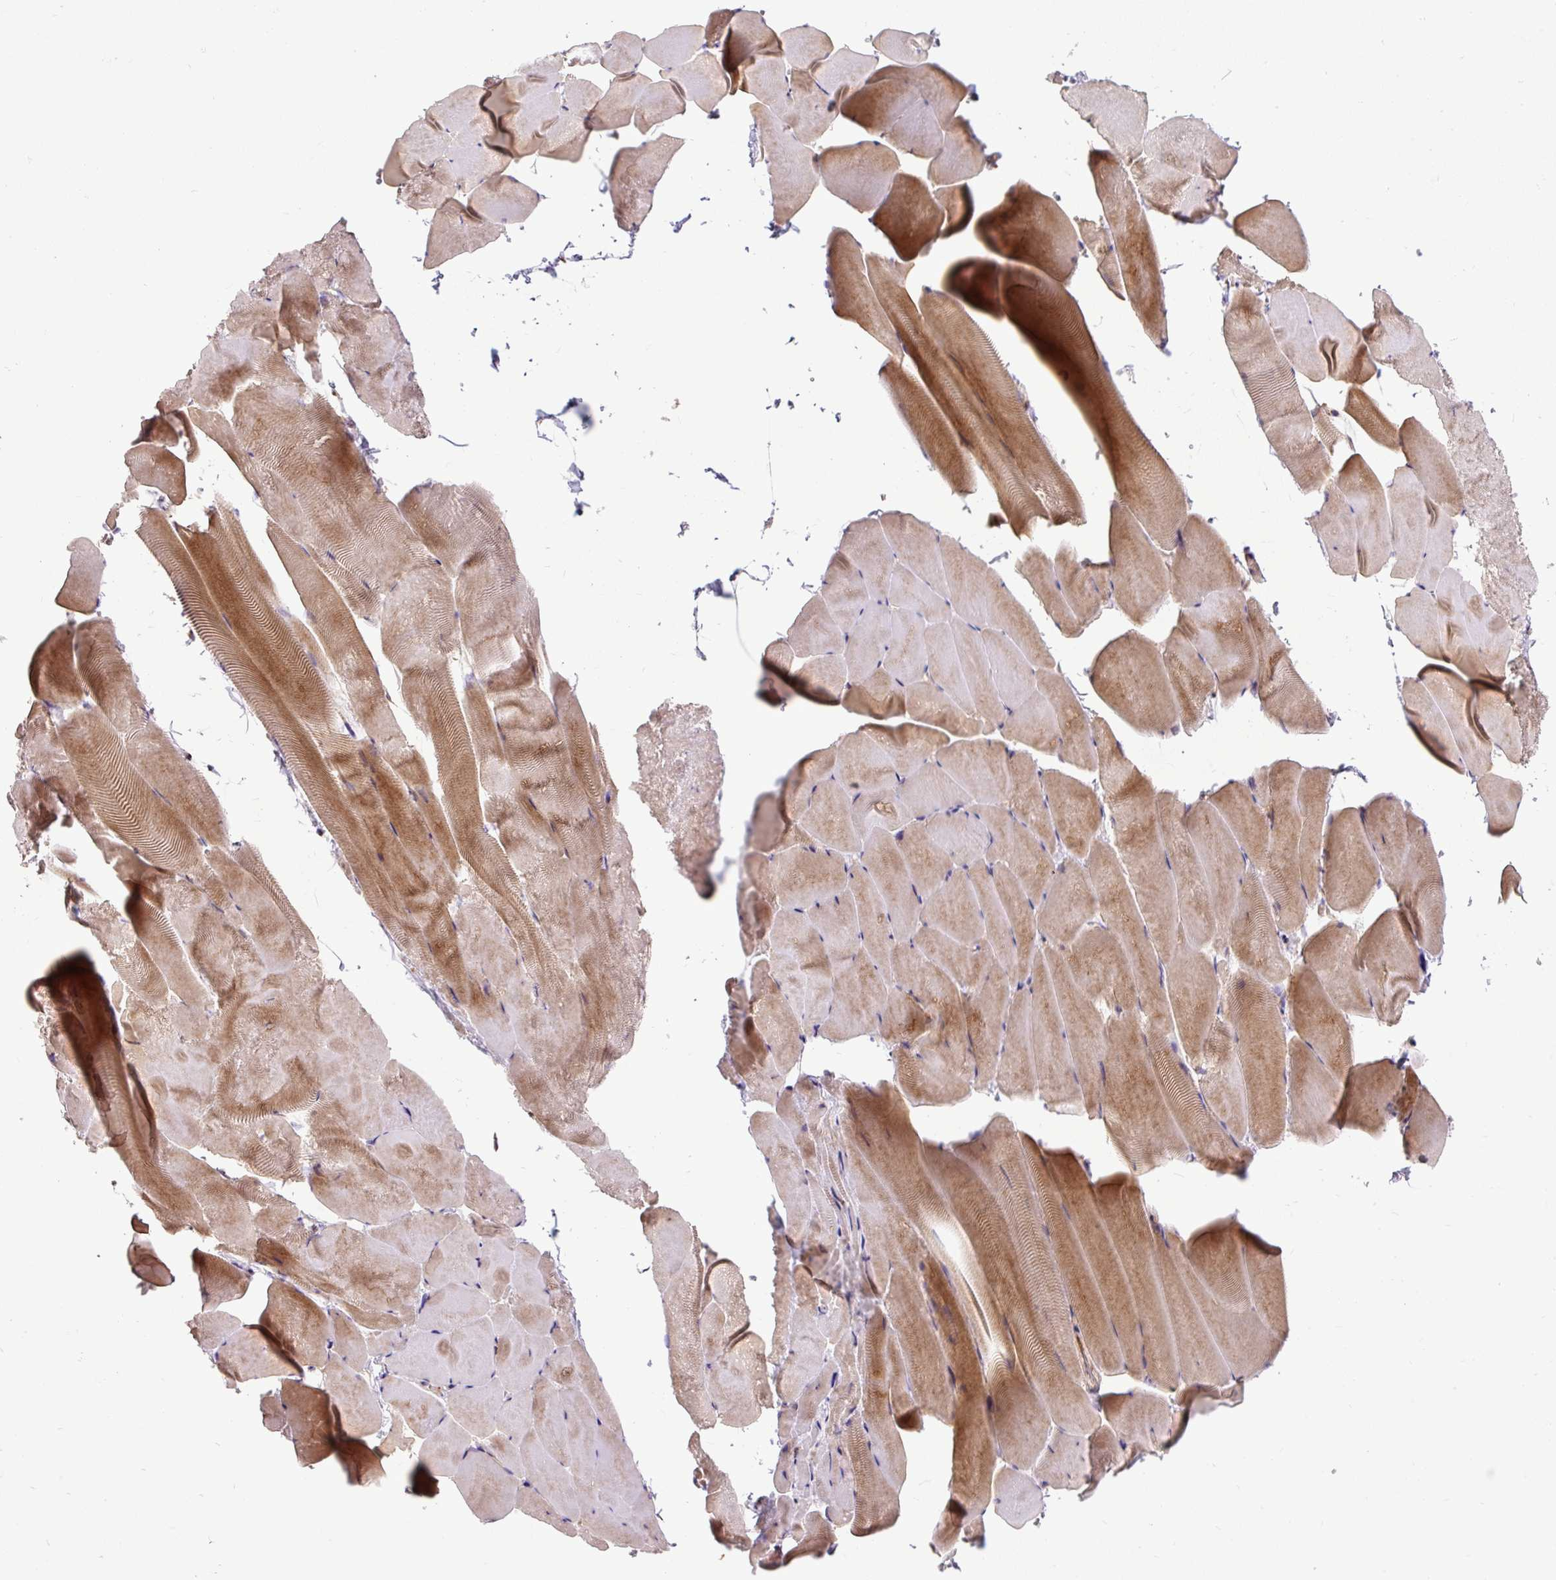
{"staining": {"intensity": "moderate", "quantity": "25%-75%", "location": "cytoplasmic/membranous"}, "tissue": "skeletal muscle", "cell_type": "Myocytes", "image_type": "normal", "snomed": [{"axis": "morphology", "description": "Normal tissue, NOS"}, {"axis": "topography", "description": "Skeletal muscle"}], "caption": "A brown stain highlights moderate cytoplasmic/membranous expression of a protein in myocytes of benign skeletal muscle.", "gene": "MSMP", "patient": {"sex": "female", "age": 64}}